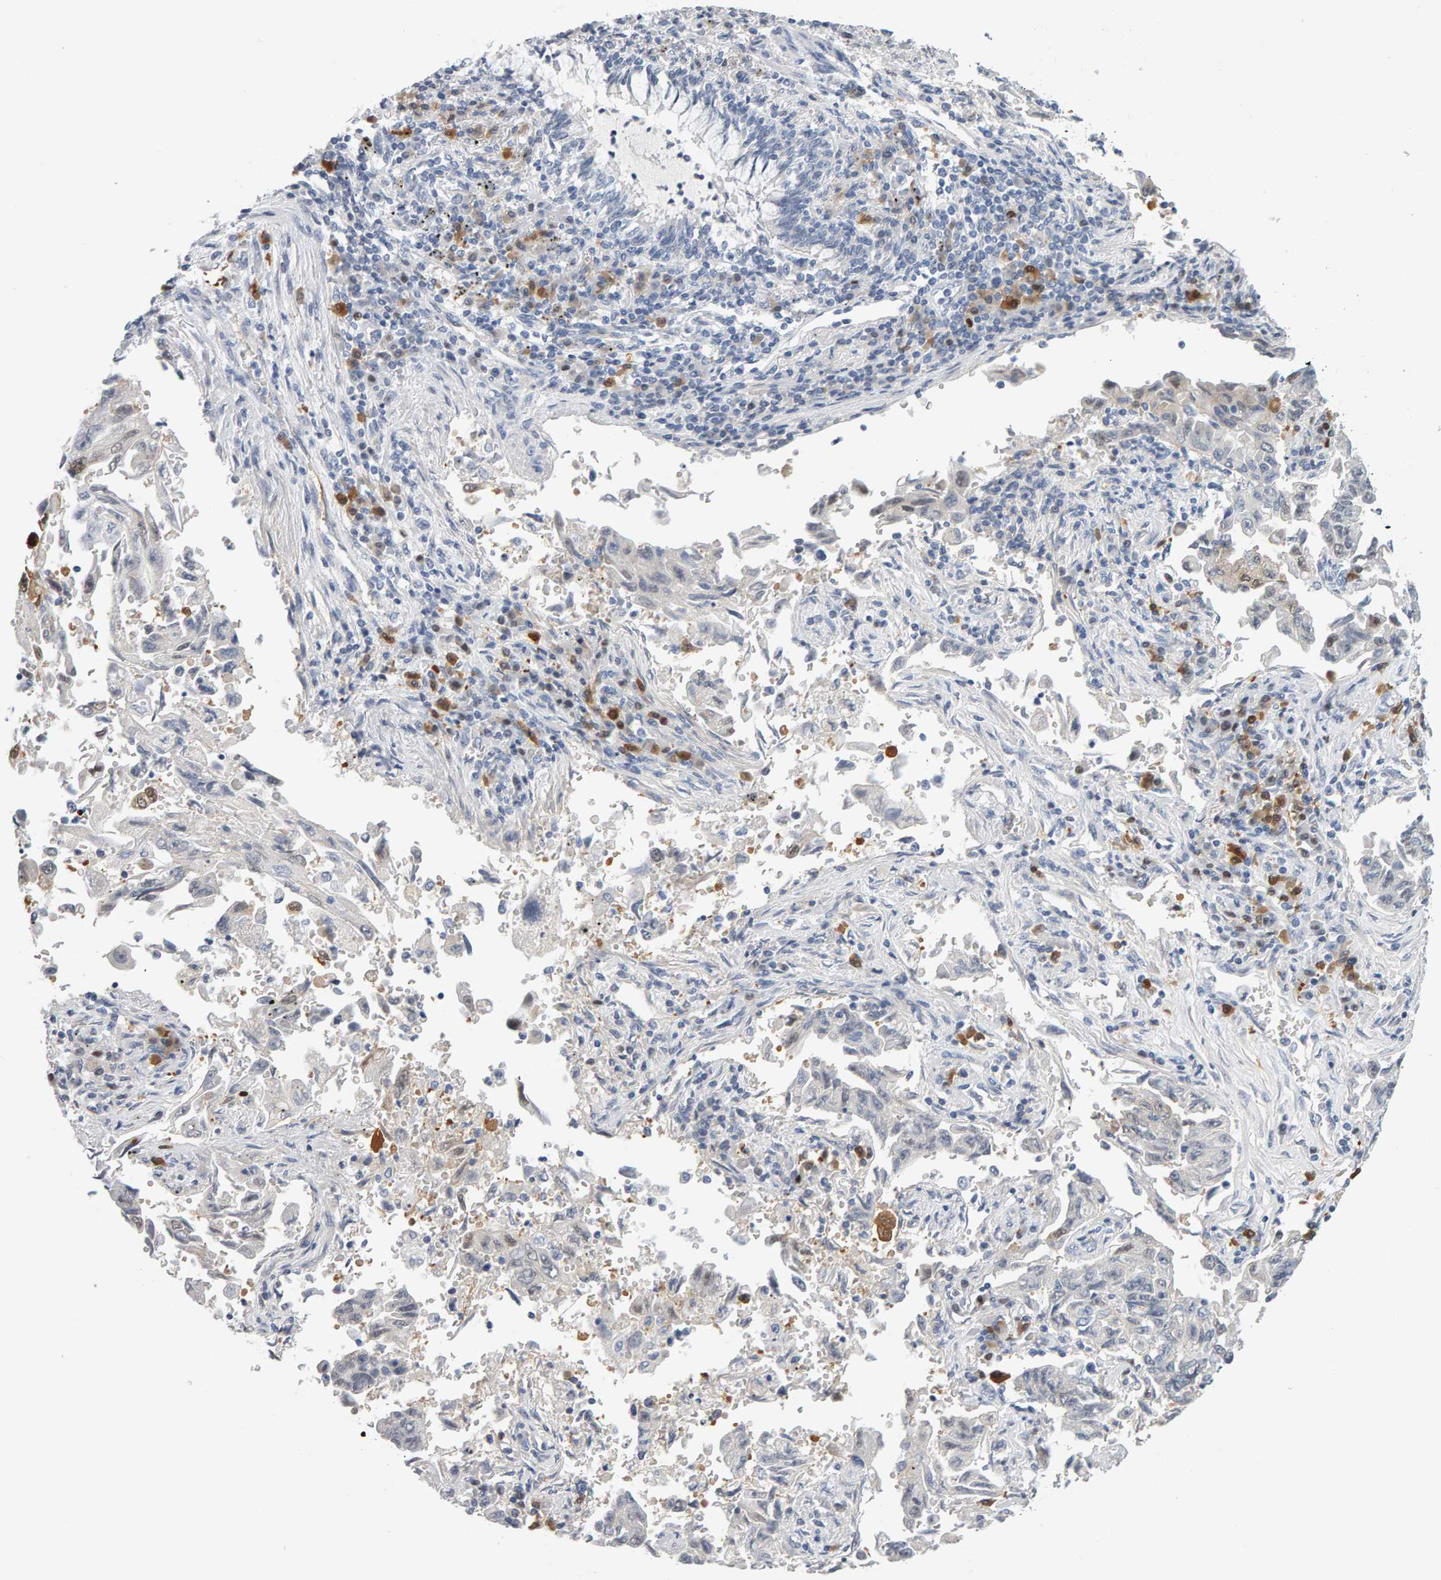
{"staining": {"intensity": "negative", "quantity": "none", "location": "none"}, "tissue": "lung cancer", "cell_type": "Tumor cells", "image_type": "cancer", "snomed": [{"axis": "morphology", "description": "Adenocarcinoma, NOS"}, {"axis": "topography", "description": "Lung"}], "caption": "Protein analysis of adenocarcinoma (lung) shows no significant expression in tumor cells.", "gene": "CTH", "patient": {"sex": "female", "age": 51}}